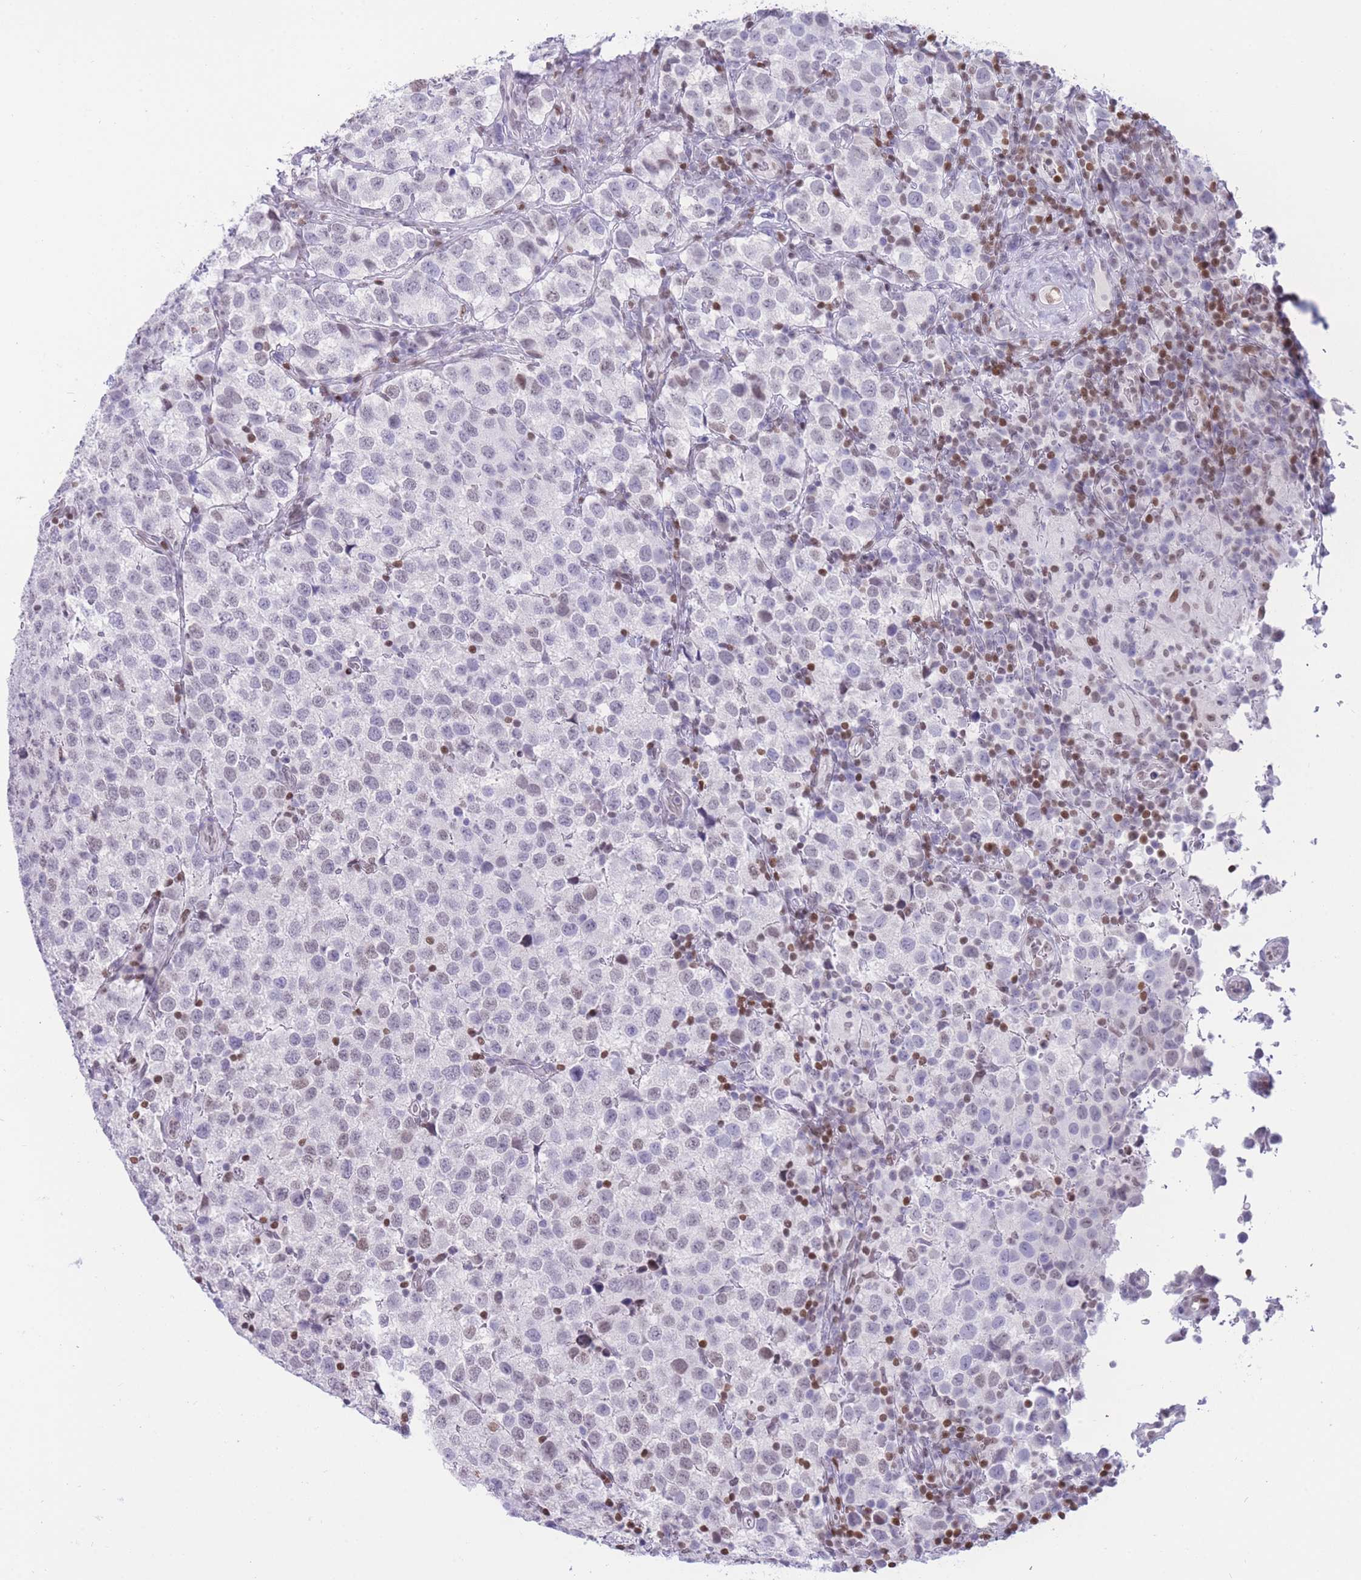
{"staining": {"intensity": "negative", "quantity": "none", "location": "none"}, "tissue": "testis cancer", "cell_type": "Tumor cells", "image_type": "cancer", "snomed": [{"axis": "morphology", "description": "Seminoma, NOS"}, {"axis": "topography", "description": "Testis"}], "caption": "This is a micrograph of IHC staining of testis cancer, which shows no staining in tumor cells.", "gene": "HMGN1", "patient": {"sex": "male", "age": 34}}